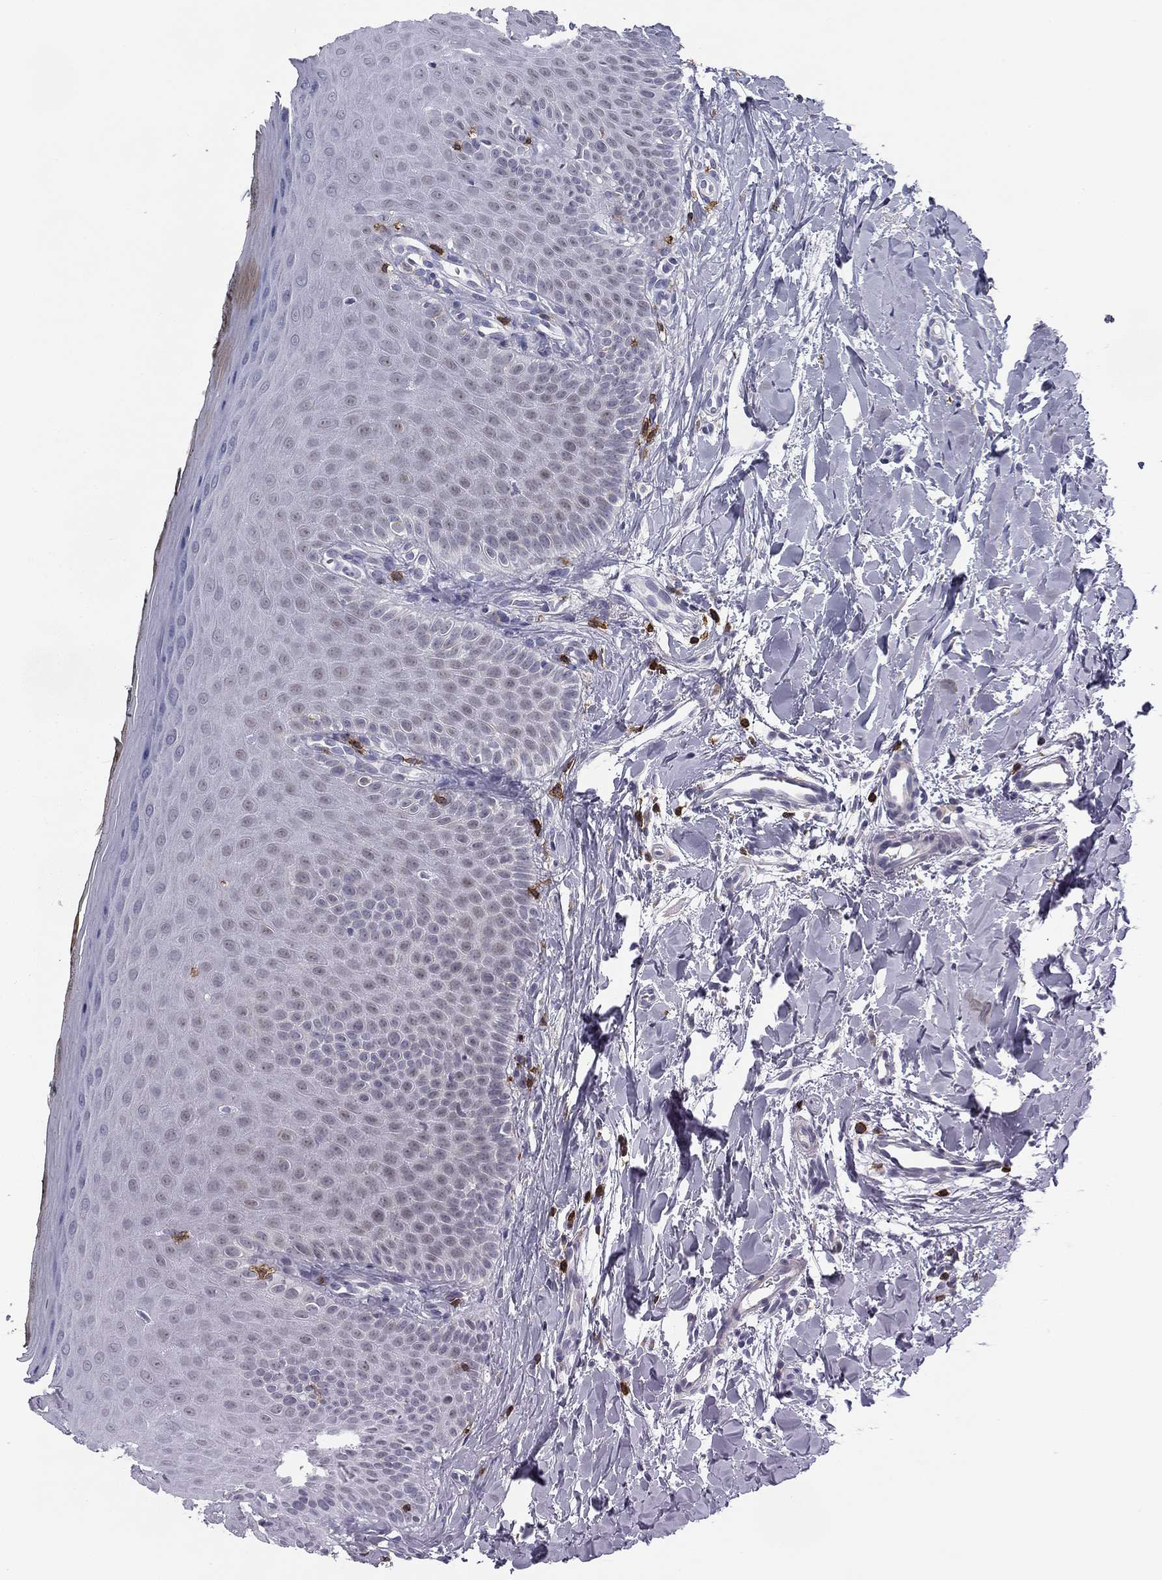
{"staining": {"intensity": "negative", "quantity": "none", "location": "none"}, "tissue": "oral mucosa", "cell_type": "Squamous epithelial cells", "image_type": "normal", "snomed": [{"axis": "morphology", "description": "Normal tissue, NOS"}, {"axis": "topography", "description": "Oral tissue"}], "caption": "This is a micrograph of immunohistochemistry (IHC) staining of normal oral mucosa, which shows no staining in squamous epithelial cells.", "gene": "TRAT1", "patient": {"sex": "female", "age": 43}}